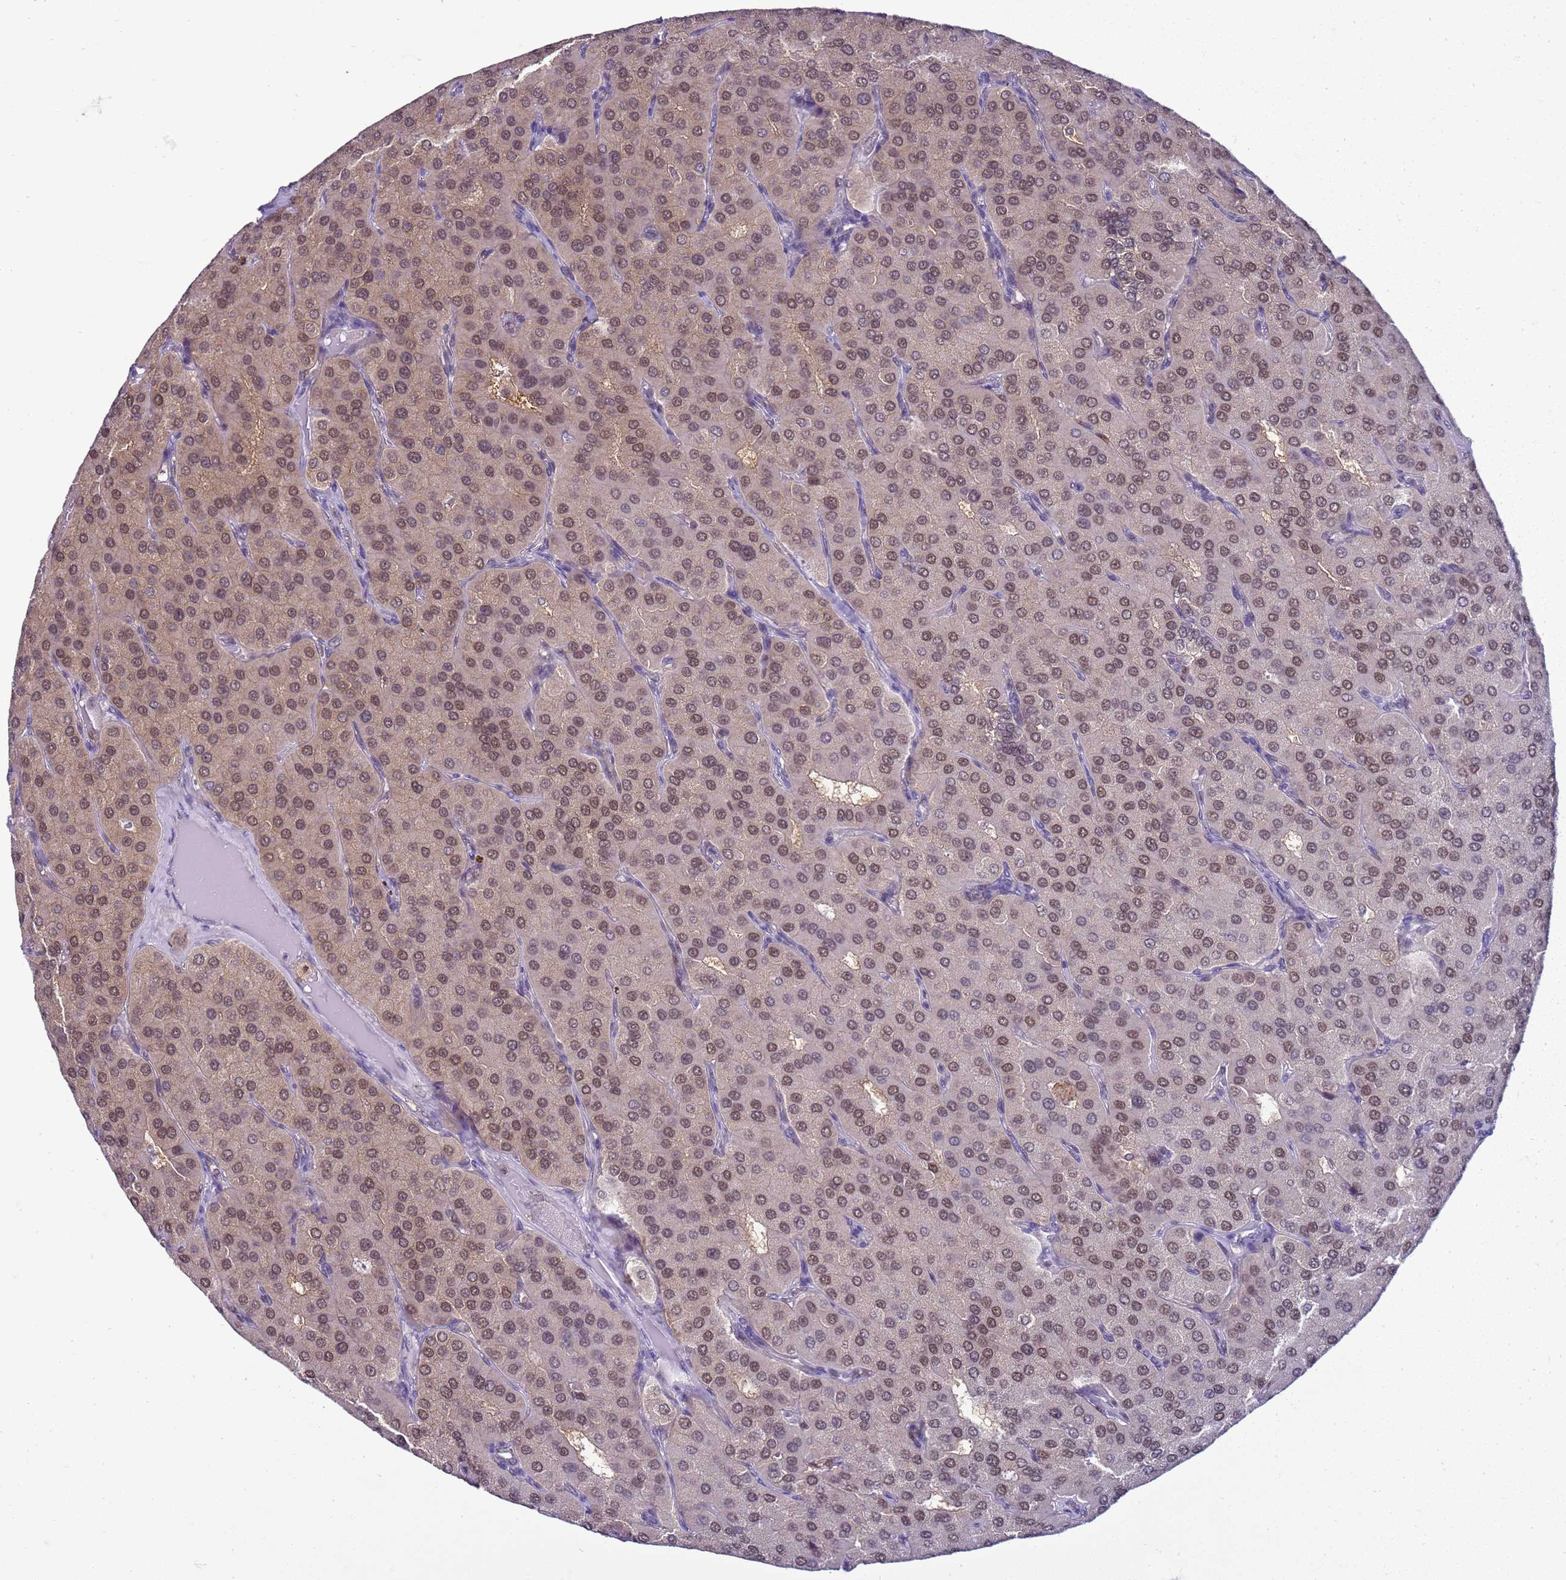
{"staining": {"intensity": "moderate", "quantity": ">75%", "location": "nuclear"}, "tissue": "parathyroid gland", "cell_type": "Glandular cells", "image_type": "normal", "snomed": [{"axis": "morphology", "description": "Normal tissue, NOS"}, {"axis": "morphology", "description": "Adenoma, NOS"}, {"axis": "topography", "description": "Parathyroid gland"}], "caption": "The immunohistochemical stain shows moderate nuclear staining in glandular cells of benign parathyroid gland. The staining is performed using DAB brown chromogen to label protein expression. The nuclei are counter-stained blue using hematoxylin.", "gene": "DDI2", "patient": {"sex": "female", "age": 86}}